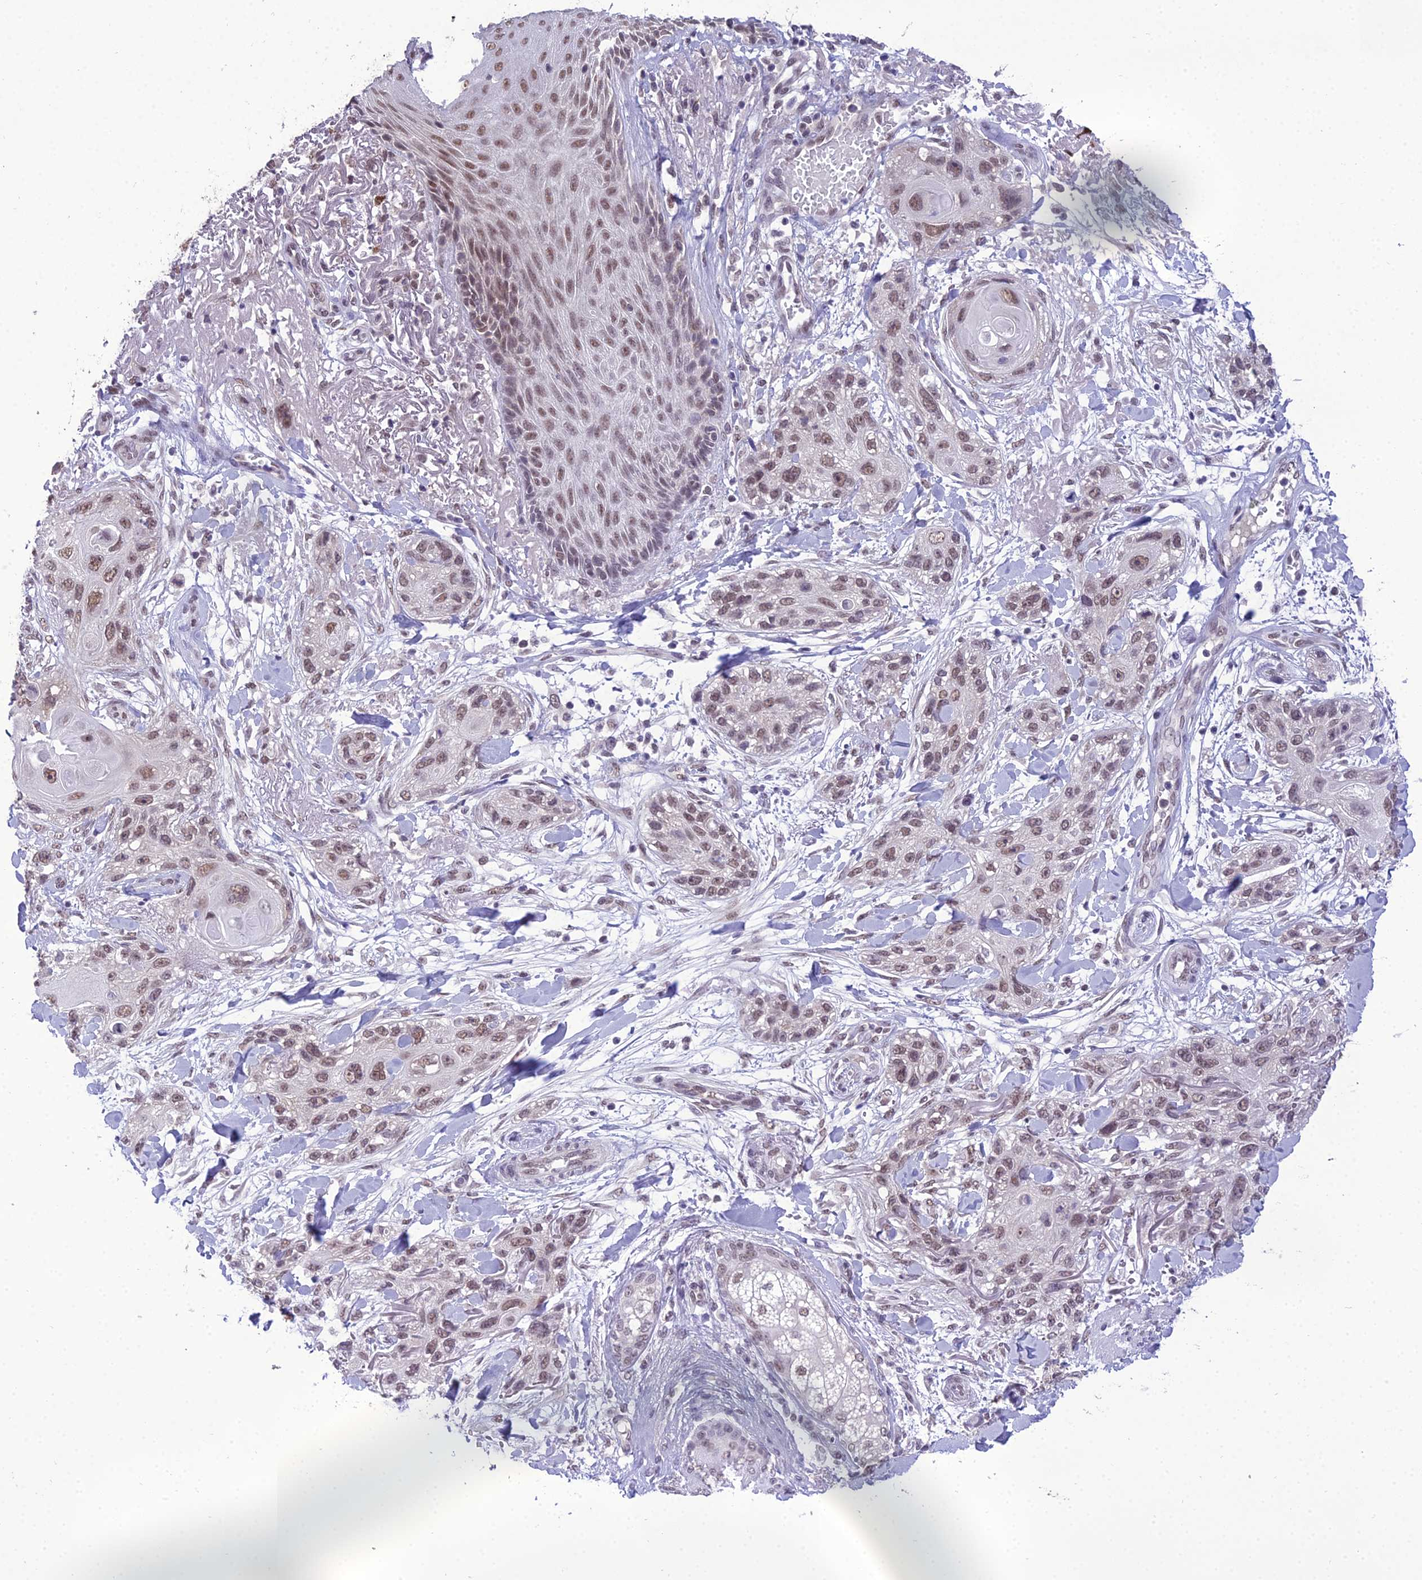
{"staining": {"intensity": "weak", "quantity": ">75%", "location": "nuclear"}, "tissue": "skin cancer", "cell_type": "Tumor cells", "image_type": "cancer", "snomed": [{"axis": "morphology", "description": "Normal tissue, NOS"}, {"axis": "morphology", "description": "Squamous cell carcinoma, NOS"}, {"axis": "topography", "description": "Skin"}], "caption": "Squamous cell carcinoma (skin) stained for a protein (brown) reveals weak nuclear positive expression in approximately >75% of tumor cells.", "gene": "SH3RF3", "patient": {"sex": "male", "age": 72}}